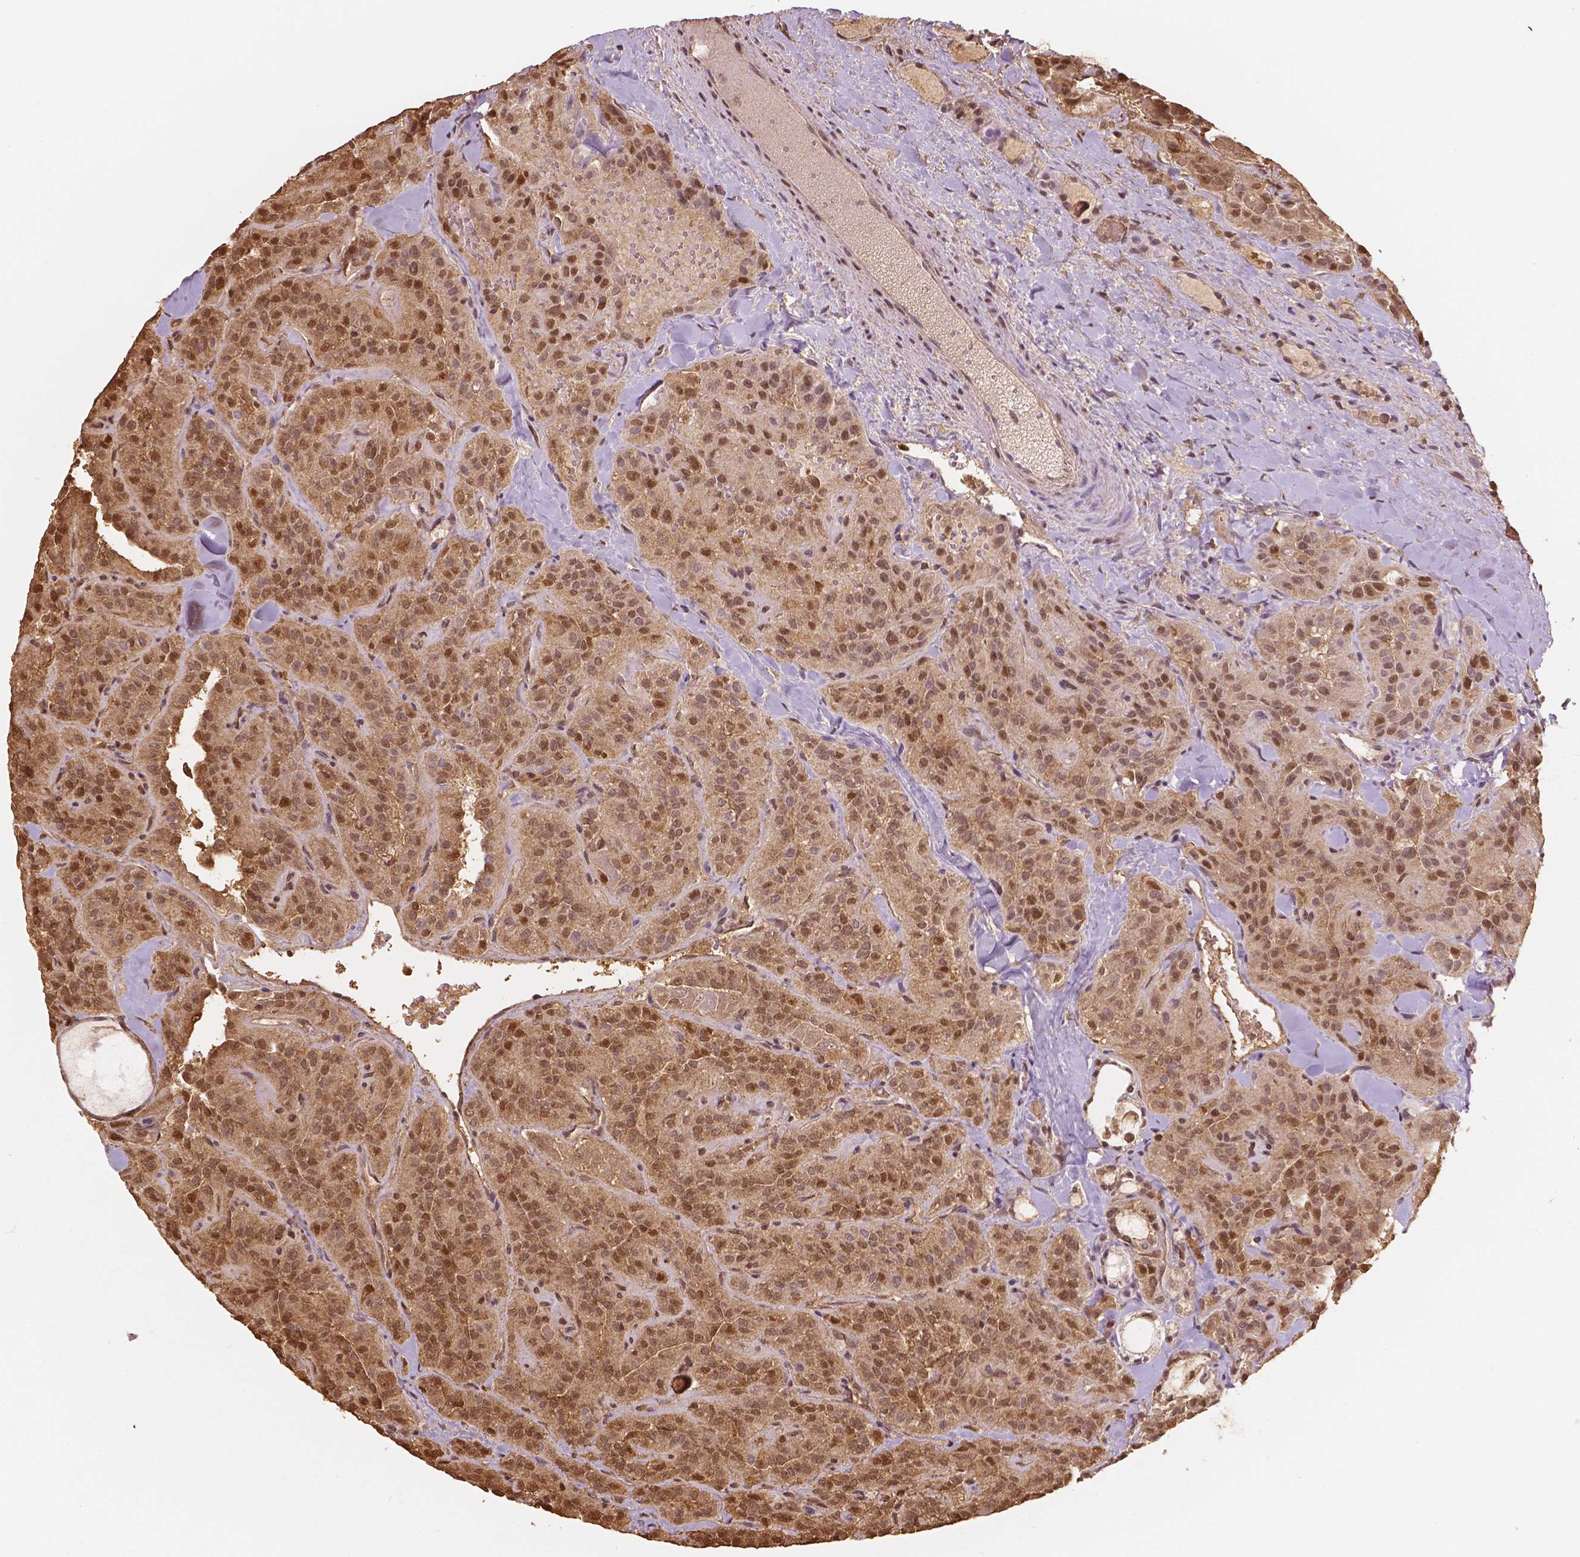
{"staining": {"intensity": "moderate", "quantity": ">75%", "location": "cytoplasmic/membranous,nuclear"}, "tissue": "thyroid cancer", "cell_type": "Tumor cells", "image_type": "cancer", "snomed": [{"axis": "morphology", "description": "Papillary adenocarcinoma, NOS"}, {"axis": "topography", "description": "Thyroid gland"}], "caption": "IHC histopathology image of neoplastic tissue: thyroid cancer (papillary adenocarcinoma) stained using immunohistochemistry exhibits medium levels of moderate protein expression localized specifically in the cytoplasmic/membranous and nuclear of tumor cells, appearing as a cytoplasmic/membranous and nuclear brown color.", "gene": "S100A4", "patient": {"sex": "female", "age": 45}}